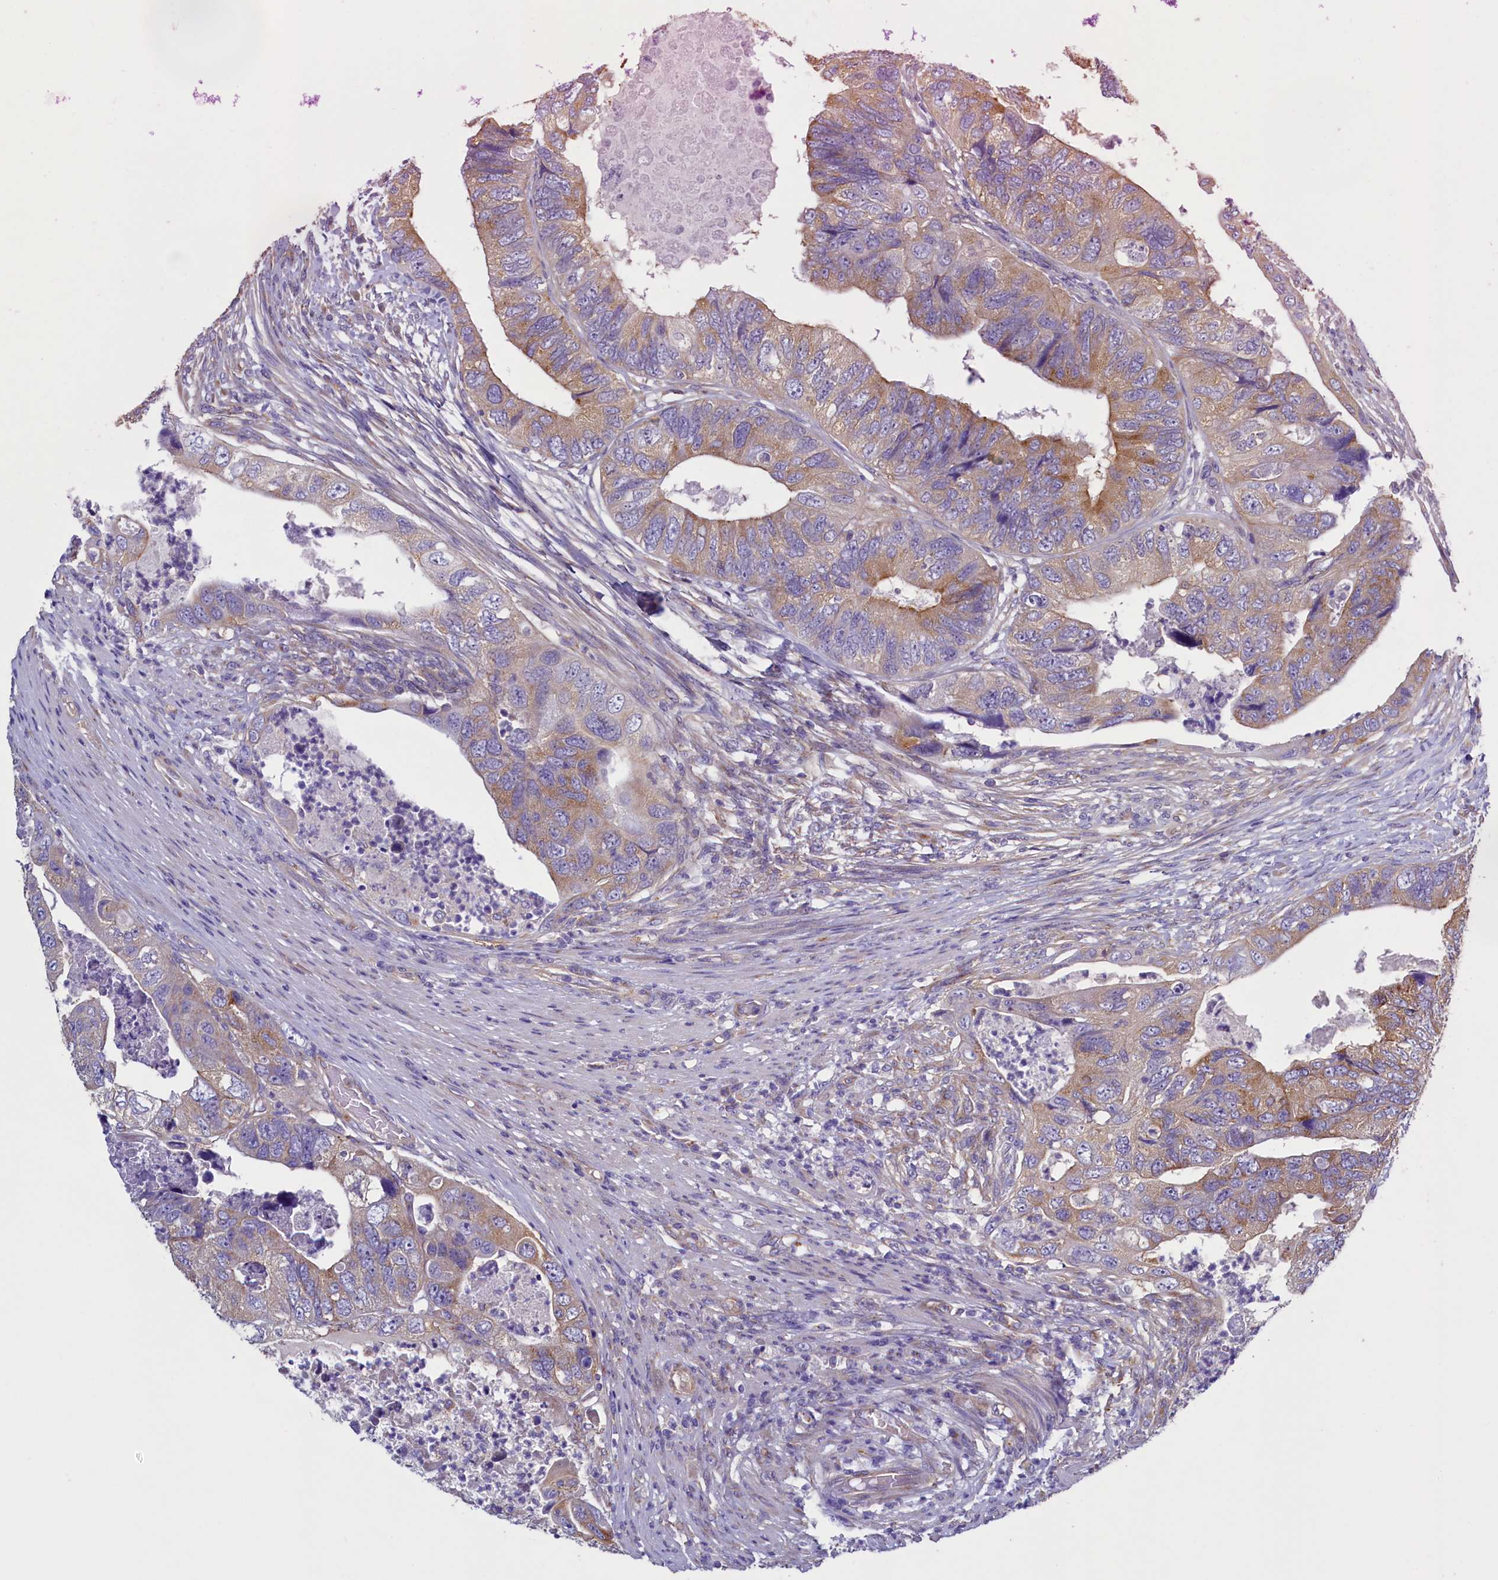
{"staining": {"intensity": "moderate", "quantity": ">75%", "location": "cytoplasmic/membranous"}, "tissue": "colorectal cancer", "cell_type": "Tumor cells", "image_type": "cancer", "snomed": [{"axis": "morphology", "description": "Adenocarcinoma, NOS"}, {"axis": "topography", "description": "Rectum"}], "caption": "Immunohistochemical staining of adenocarcinoma (colorectal) exhibits medium levels of moderate cytoplasmic/membranous protein positivity in approximately >75% of tumor cells.", "gene": "GPR21", "patient": {"sex": "male", "age": 63}}